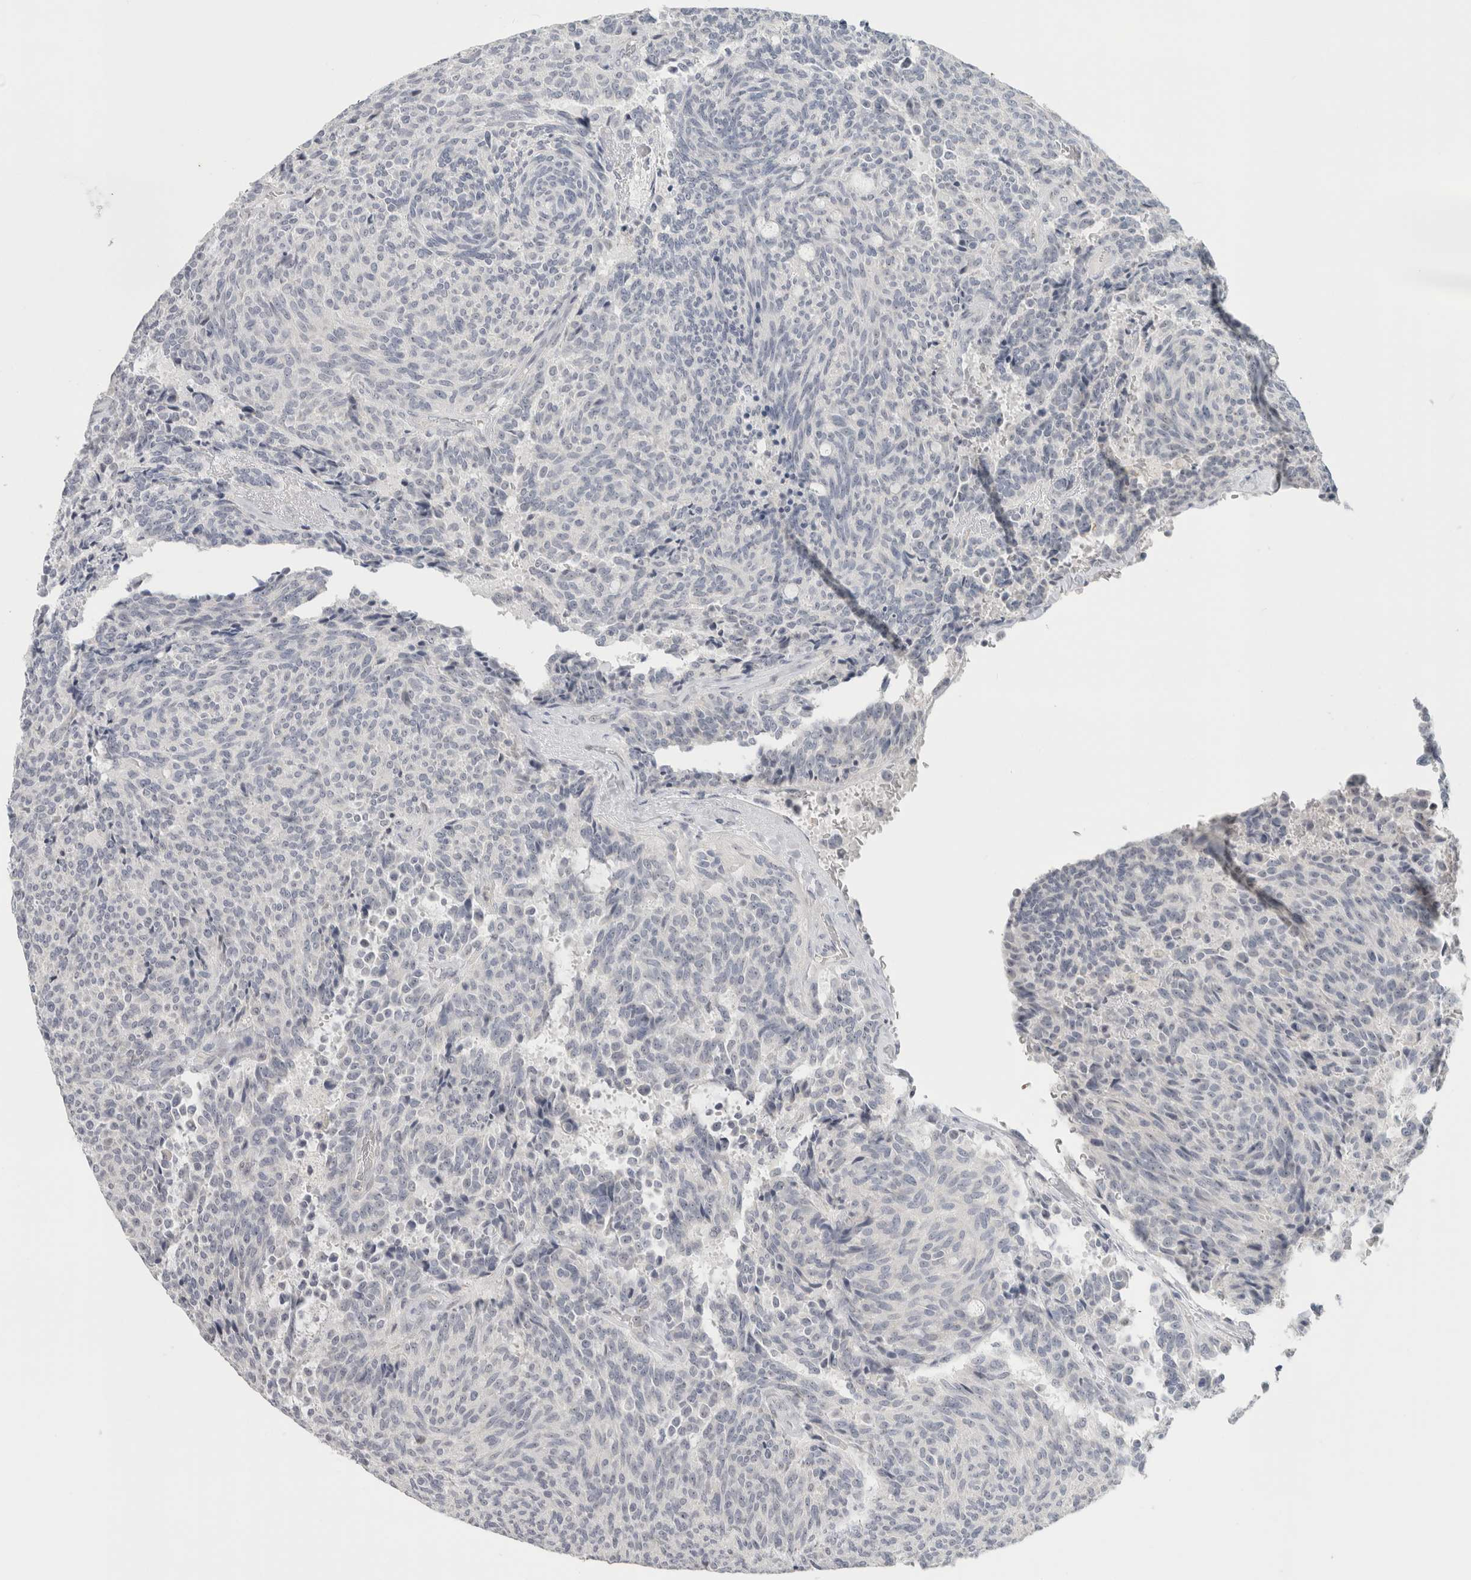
{"staining": {"intensity": "negative", "quantity": "none", "location": "none"}, "tissue": "carcinoid", "cell_type": "Tumor cells", "image_type": "cancer", "snomed": [{"axis": "morphology", "description": "Carcinoid, malignant, NOS"}, {"axis": "topography", "description": "Pancreas"}], "caption": "Immunohistochemistry photomicrograph of neoplastic tissue: human carcinoid stained with DAB shows no significant protein expression in tumor cells. The staining was performed using DAB (3,3'-diaminobenzidine) to visualize the protein expression in brown, while the nuclei were stained in blue with hematoxylin (Magnification: 20x).", "gene": "FMR1NB", "patient": {"sex": "female", "age": 54}}